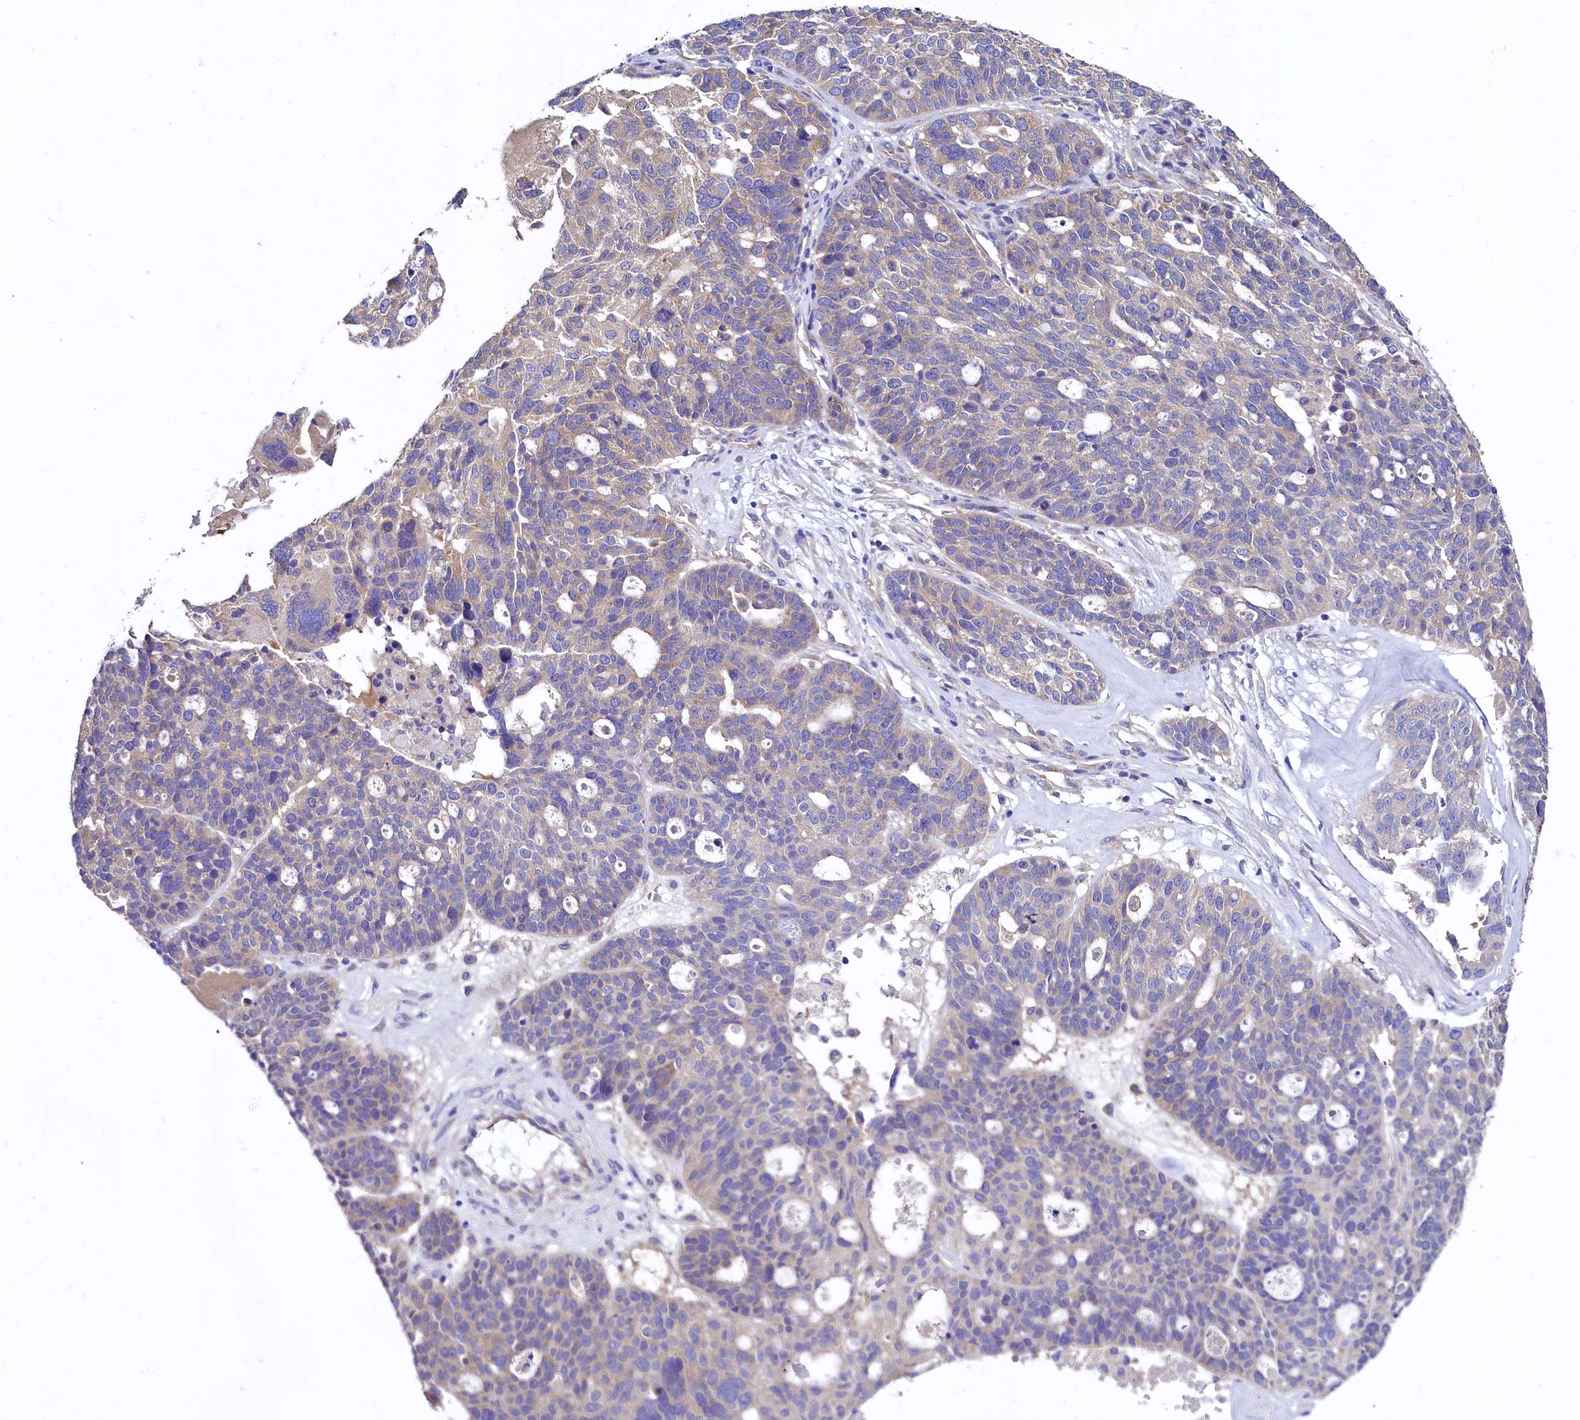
{"staining": {"intensity": "weak", "quantity": "<25%", "location": "cytoplasmic/membranous"}, "tissue": "ovarian cancer", "cell_type": "Tumor cells", "image_type": "cancer", "snomed": [{"axis": "morphology", "description": "Cystadenocarcinoma, serous, NOS"}, {"axis": "topography", "description": "Ovary"}], "caption": "Human ovarian cancer (serous cystadenocarcinoma) stained for a protein using immunohistochemistry (IHC) demonstrates no positivity in tumor cells.", "gene": "QARS1", "patient": {"sex": "female", "age": 59}}